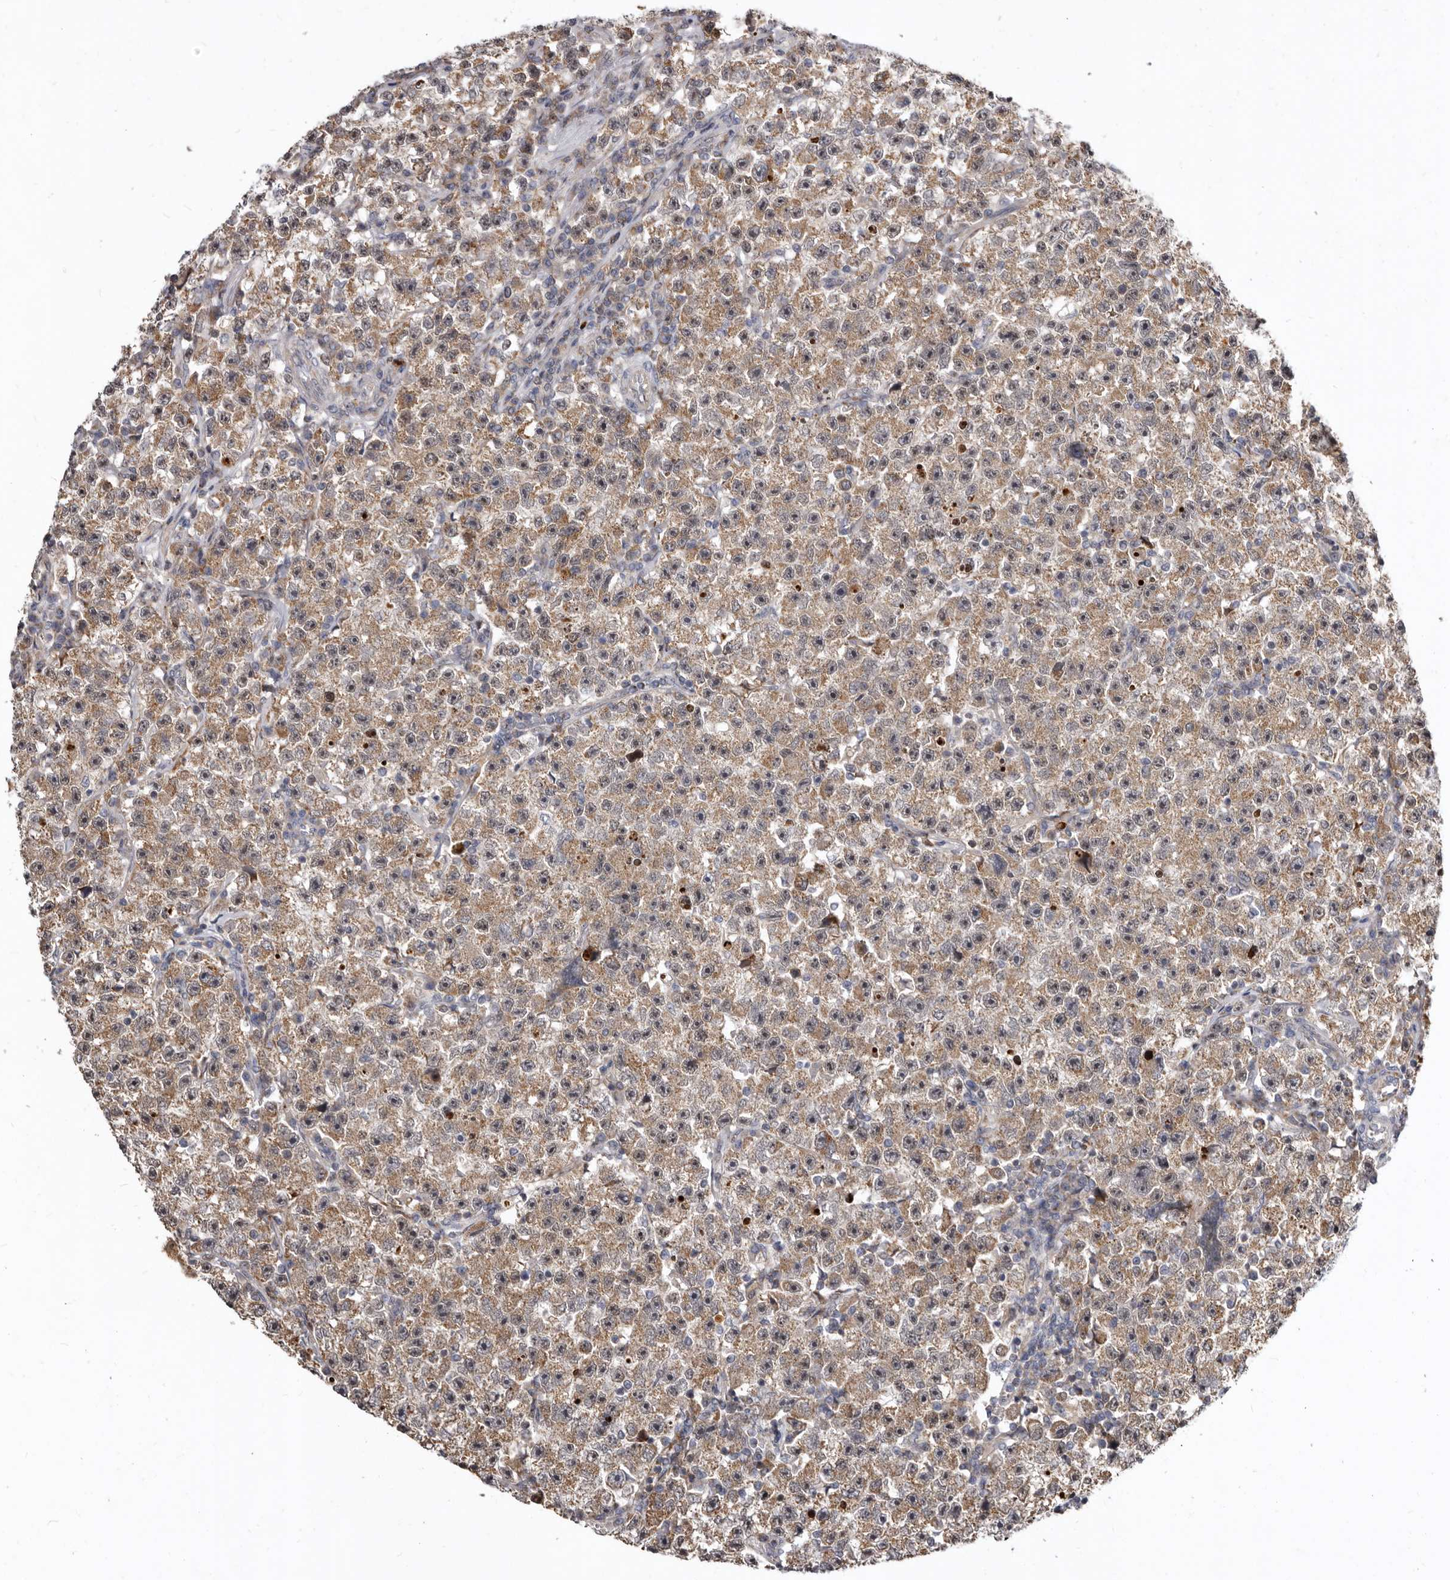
{"staining": {"intensity": "weak", "quantity": ">75%", "location": "cytoplasmic/membranous"}, "tissue": "testis cancer", "cell_type": "Tumor cells", "image_type": "cancer", "snomed": [{"axis": "morphology", "description": "Seminoma, NOS"}, {"axis": "topography", "description": "Testis"}], "caption": "Immunohistochemistry (DAB) staining of human testis seminoma exhibits weak cytoplasmic/membranous protein positivity in approximately >75% of tumor cells. (brown staining indicates protein expression, while blue staining denotes nuclei).", "gene": "SMC4", "patient": {"sex": "male", "age": 22}}